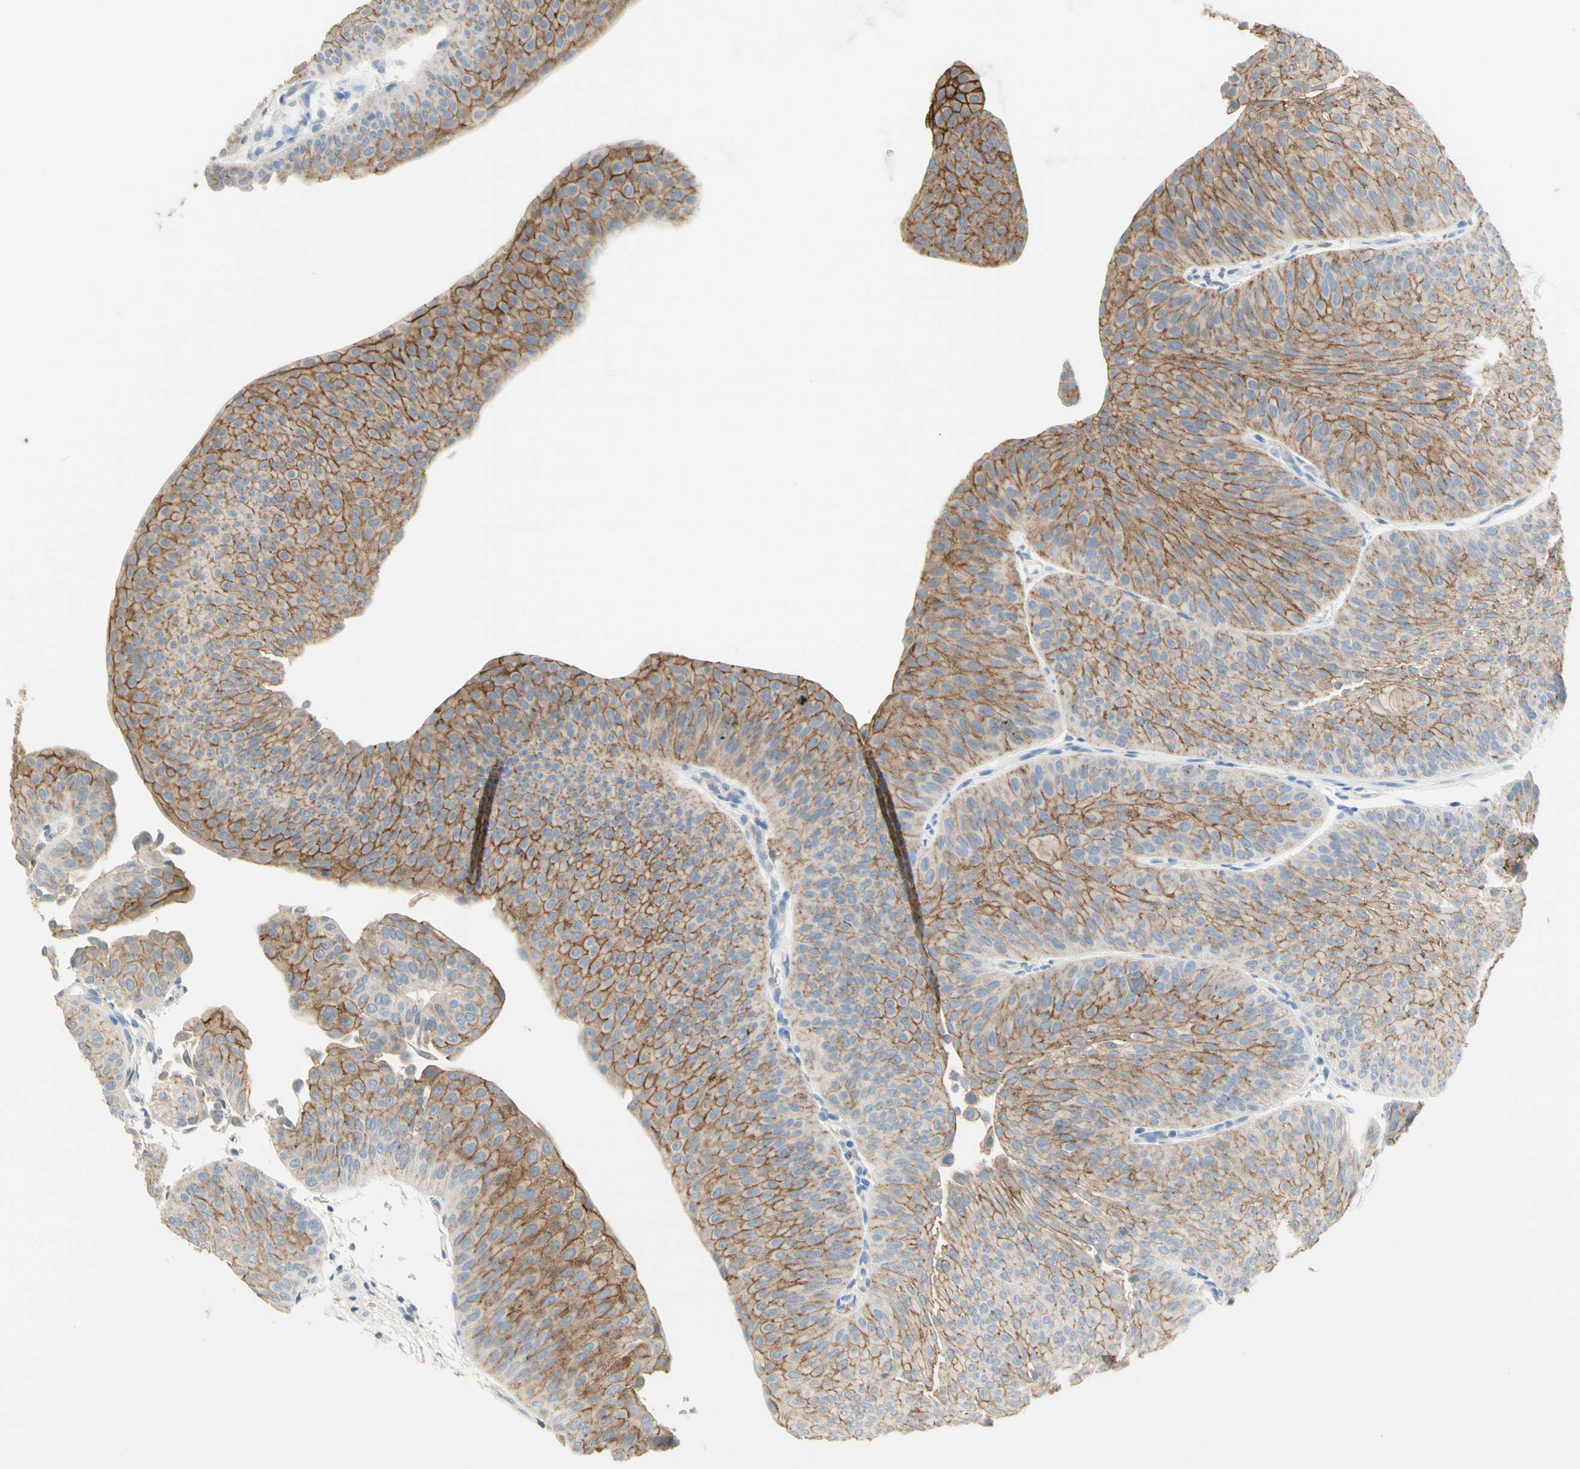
{"staining": {"intensity": "moderate", "quantity": ">75%", "location": "cytoplasmic/membranous"}, "tissue": "urothelial cancer", "cell_type": "Tumor cells", "image_type": "cancer", "snomed": [{"axis": "morphology", "description": "Urothelial carcinoma, Low grade"}, {"axis": "topography", "description": "Urinary bladder"}], "caption": "Urothelial cancer stained with IHC demonstrates moderate cytoplasmic/membranous positivity in about >75% of tumor cells. (DAB (3,3'-diaminobenzidine) = brown stain, brightfield microscopy at high magnification).", "gene": "NECTIN4", "patient": {"sex": "female", "age": 60}}